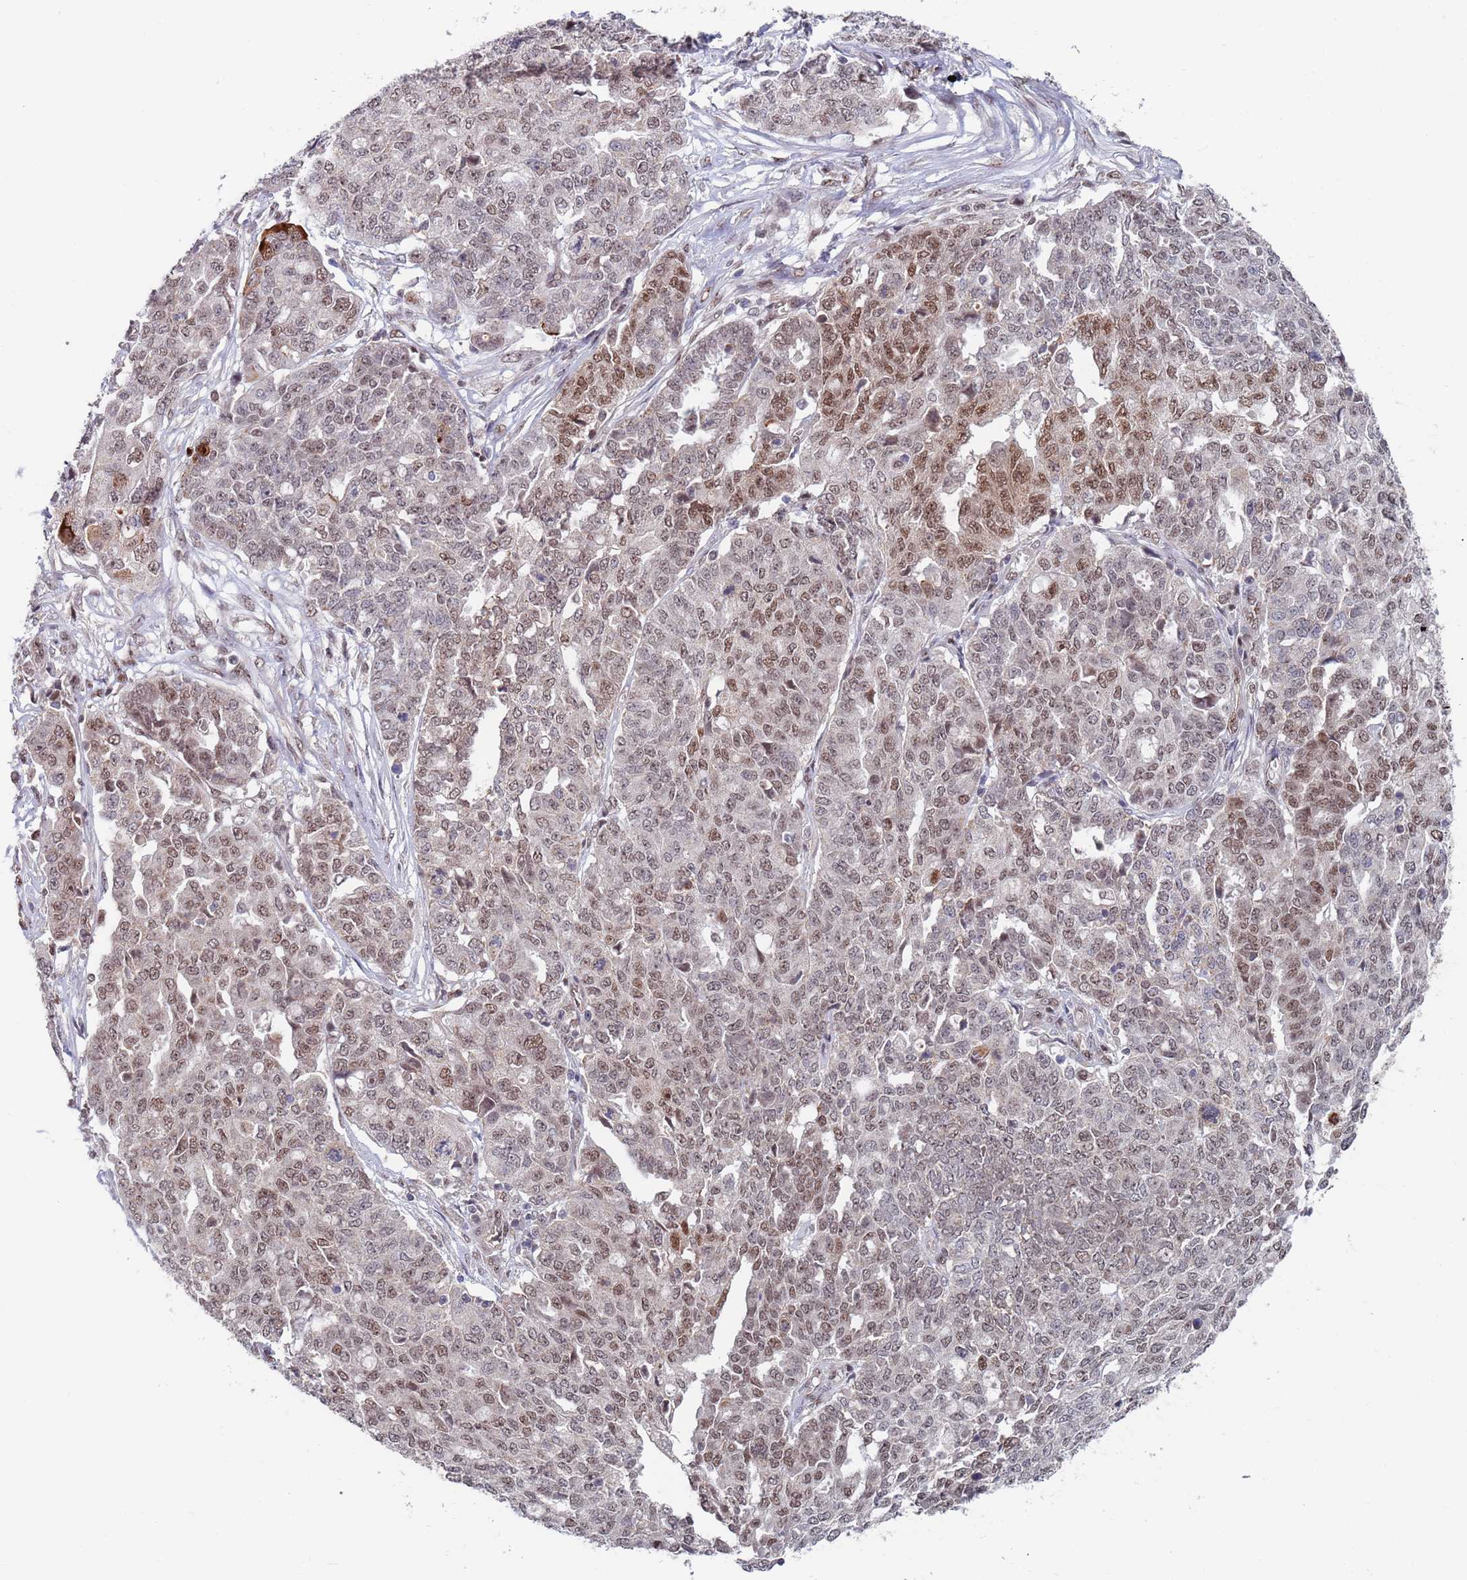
{"staining": {"intensity": "moderate", "quantity": "25%-75%", "location": "nuclear"}, "tissue": "ovarian cancer", "cell_type": "Tumor cells", "image_type": "cancer", "snomed": [{"axis": "morphology", "description": "Cystadenocarcinoma, serous, NOS"}, {"axis": "topography", "description": "Soft tissue"}, {"axis": "topography", "description": "Ovary"}], "caption": "Immunohistochemical staining of ovarian serous cystadenocarcinoma exhibits moderate nuclear protein expression in approximately 25%-75% of tumor cells.", "gene": "RPP25", "patient": {"sex": "female", "age": 57}}